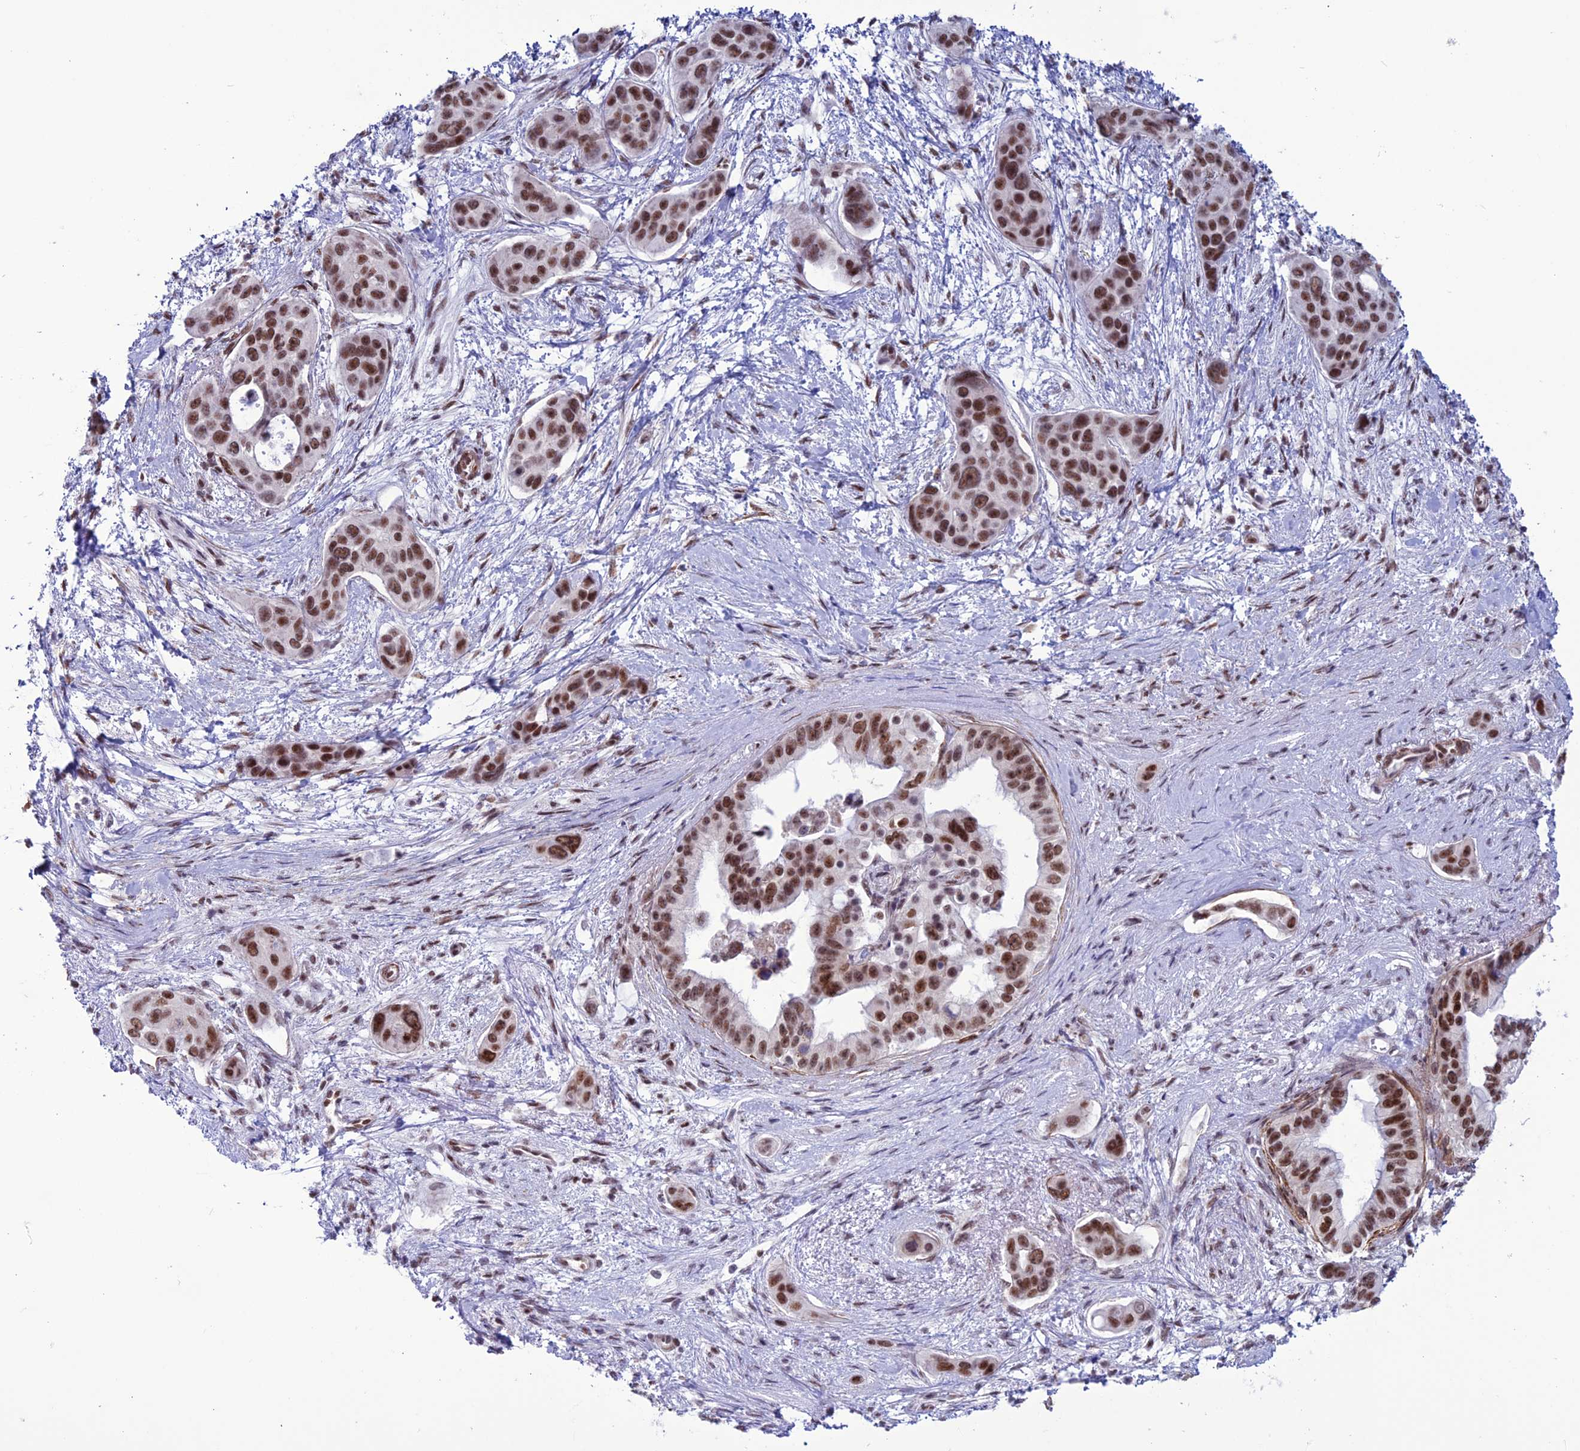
{"staining": {"intensity": "moderate", "quantity": ">75%", "location": "nuclear"}, "tissue": "pancreatic cancer", "cell_type": "Tumor cells", "image_type": "cancer", "snomed": [{"axis": "morphology", "description": "Adenocarcinoma, NOS"}, {"axis": "topography", "description": "Pancreas"}], "caption": "Moderate nuclear expression for a protein is present in about >75% of tumor cells of pancreatic cancer using immunohistochemistry.", "gene": "U2AF1", "patient": {"sex": "male", "age": 72}}